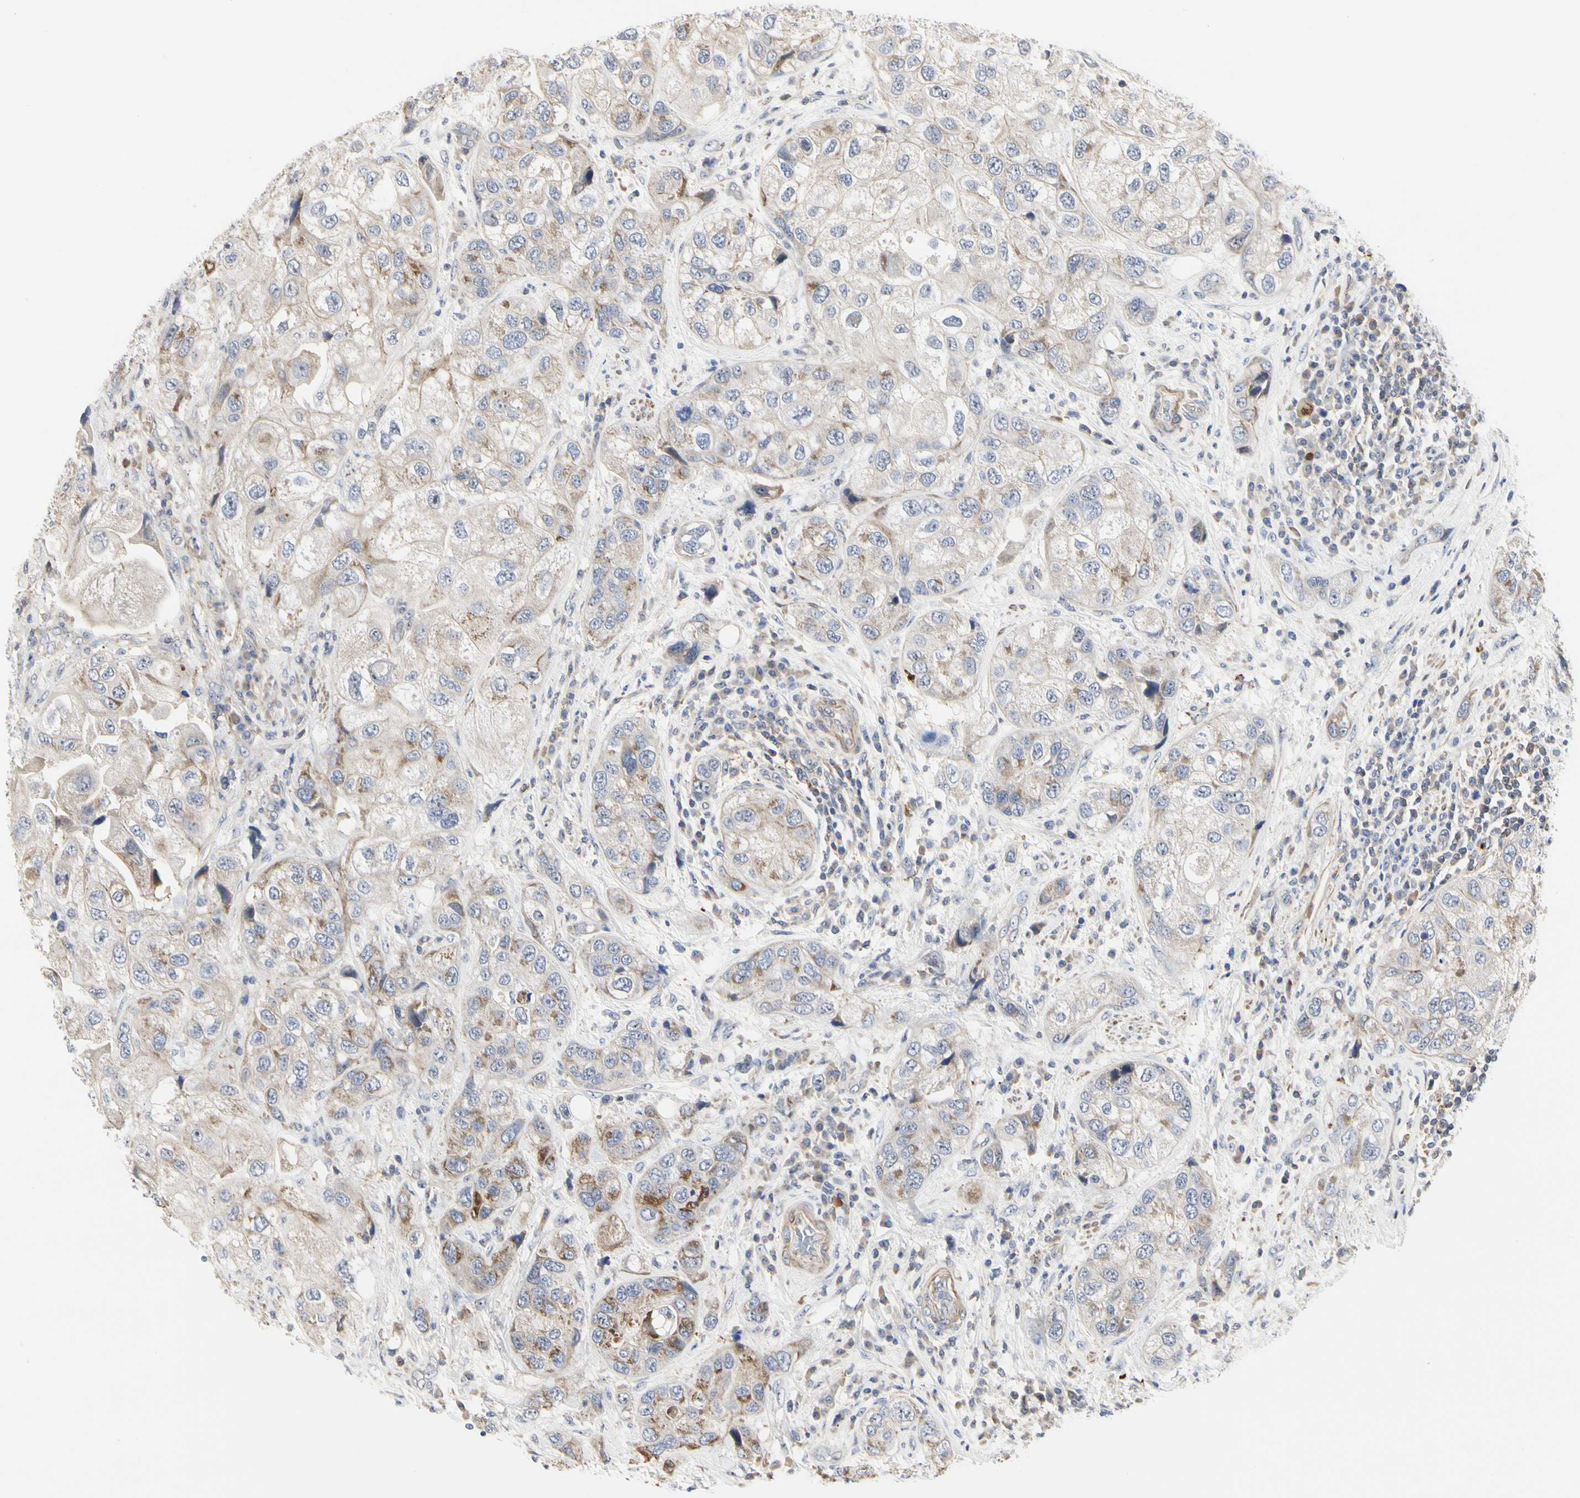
{"staining": {"intensity": "moderate", "quantity": "<25%", "location": "cytoplasmic/membranous"}, "tissue": "urothelial cancer", "cell_type": "Tumor cells", "image_type": "cancer", "snomed": [{"axis": "morphology", "description": "Urothelial carcinoma, High grade"}, {"axis": "topography", "description": "Urinary bladder"}], "caption": "High-grade urothelial carcinoma tissue reveals moderate cytoplasmic/membranous positivity in about <25% of tumor cells, visualized by immunohistochemistry.", "gene": "SHANK2", "patient": {"sex": "female", "age": 64}}